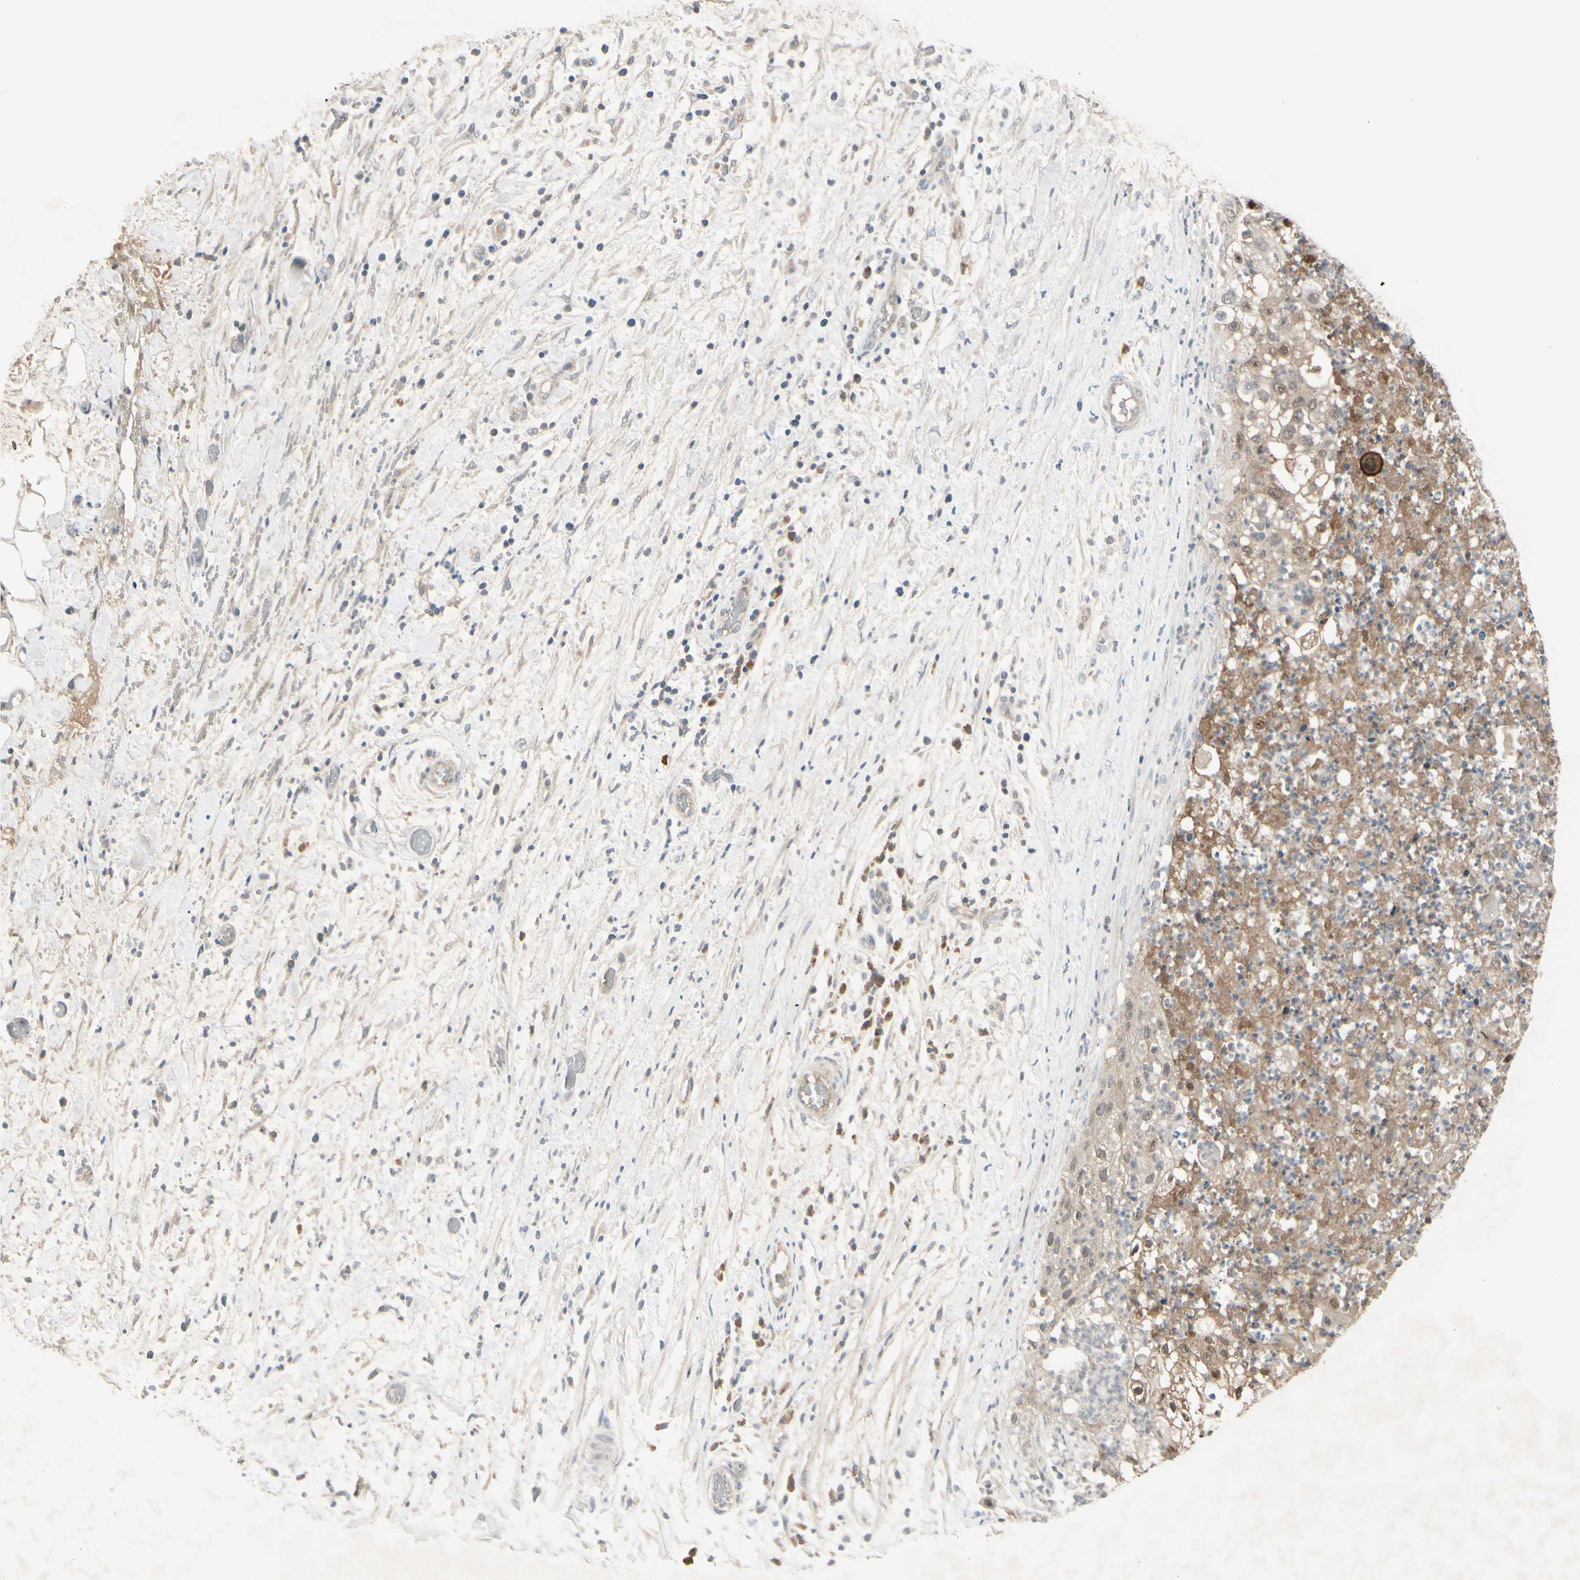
{"staining": {"intensity": "moderate", "quantity": ">75%", "location": "cytoplasmic/membranous"}, "tissue": "lung cancer", "cell_type": "Tumor cells", "image_type": "cancer", "snomed": [{"axis": "morphology", "description": "Inflammation, NOS"}, {"axis": "morphology", "description": "Squamous cell carcinoma, NOS"}, {"axis": "topography", "description": "Lymph node"}, {"axis": "topography", "description": "Soft tissue"}, {"axis": "topography", "description": "Lung"}], "caption": "Immunohistochemical staining of human lung squamous cell carcinoma displays medium levels of moderate cytoplasmic/membranous protein positivity in about >75% of tumor cells. Nuclei are stained in blue.", "gene": "FHDC1", "patient": {"sex": "male", "age": 66}}